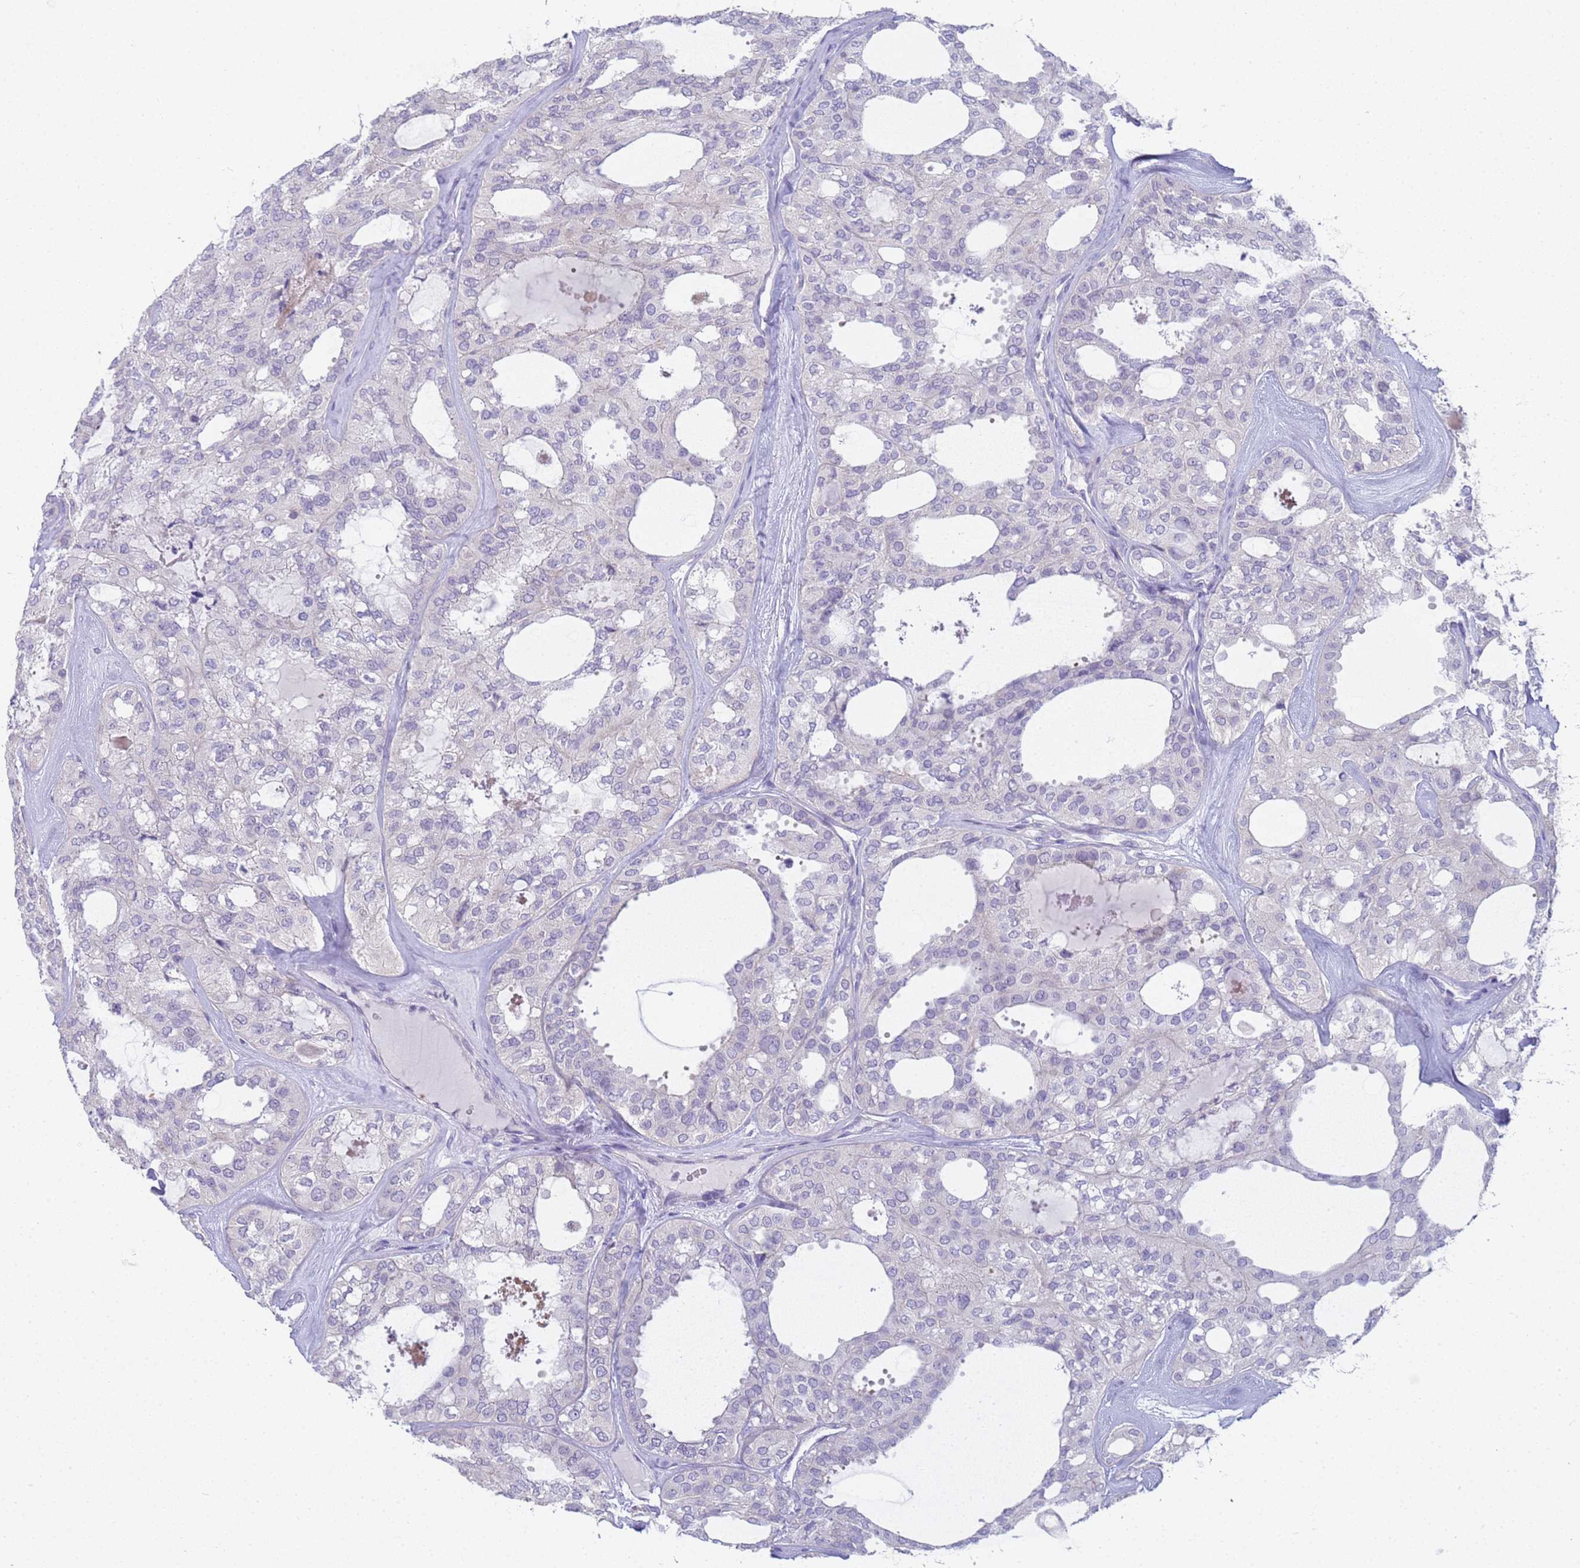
{"staining": {"intensity": "negative", "quantity": "none", "location": "none"}, "tissue": "thyroid cancer", "cell_type": "Tumor cells", "image_type": "cancer", "snomed": [{"axis": "morphology", "description": "Follicular adenoma carcinoma, NOS"}, {"axis": "topography", "description": "Thyroid gland"}], "caption": "This is an IHC micrograph of thyroid follicular adenoma carcinoma. There is no staining in tumor cells.", "gene": "CR1", "patient": {"sex": "male", "age": 75}}